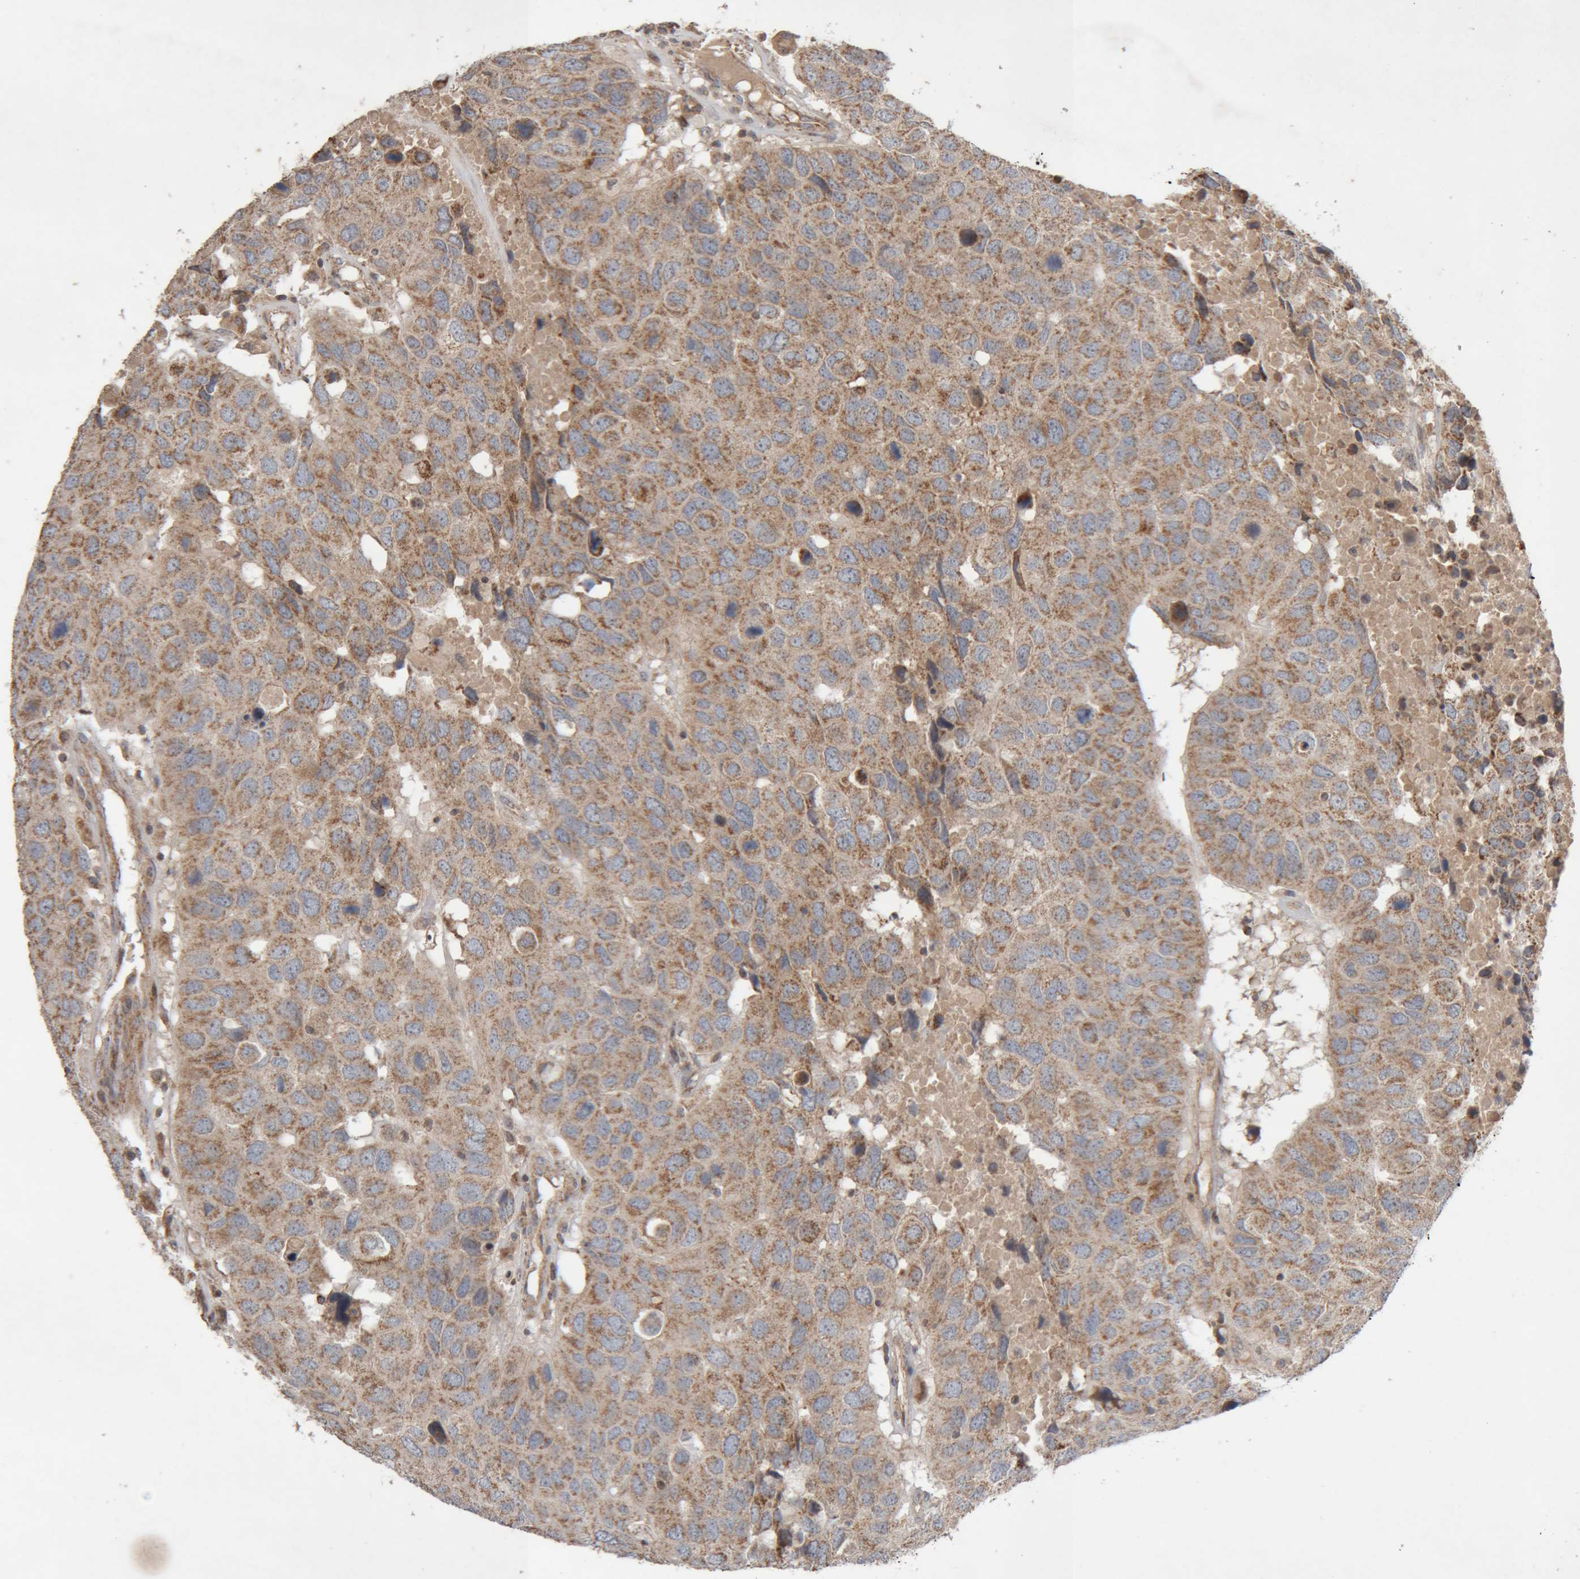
{"staining": {"intensity": "moderate", "quantity": ">75%", "location": "cytoplasmic/membranous"}, "tissue": "head and neck cancer", "cell_type": "Tumor cells", "image_type": "cancer", "snomed": [{"axis": "morphology", "description": "Squamous cell carcinoma, NOS"}, {"axis": "topography", "description": "Head-Neck"}], "caption": "Head and neck cancer (squamous cell carcinoma) stained with a protein marker demonstrates moderate staining in tumor cells.", "gene": "KIF21B", "patient": {"sex": "male", "age": 66}}